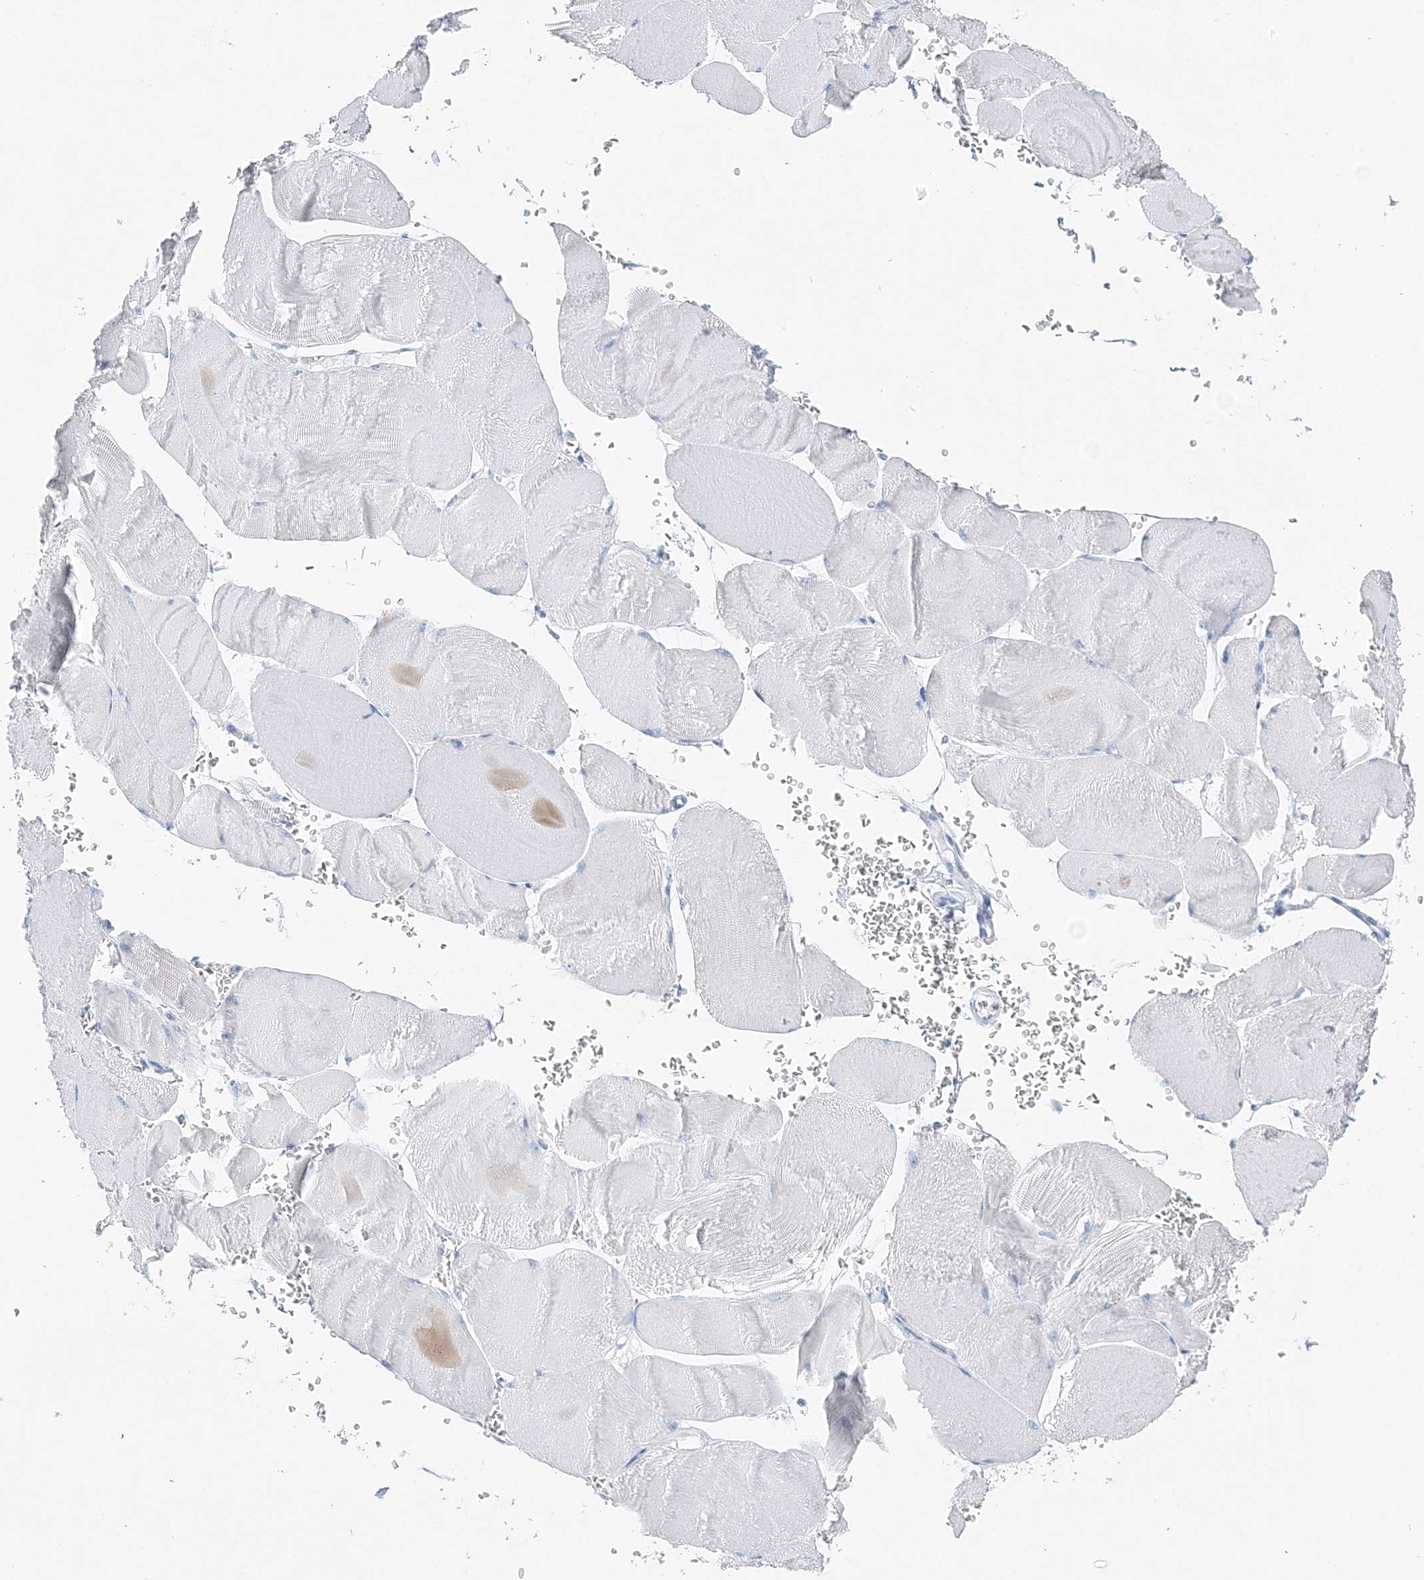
{"staining": {"intensity": "negative", "quantity": "none", "location": "none"}, "tissue": "skeletal muscle", "cell_type": "Myocytes", "image_type": "normal", "snomed": [{"axis": "morphology", "description": "Normal tissue, NOS"}, {"axis": "morphology", "description": "Basal cell carcinoma"}, {"axis": "topography", "description": "Skeletal muscle"}], "caption": "Skeletal muscle stained for a protein using IHC exhibits no positivity myocytes.", "gene": "TSPYL6", "patient": {"sex": "female", "age": 64}}